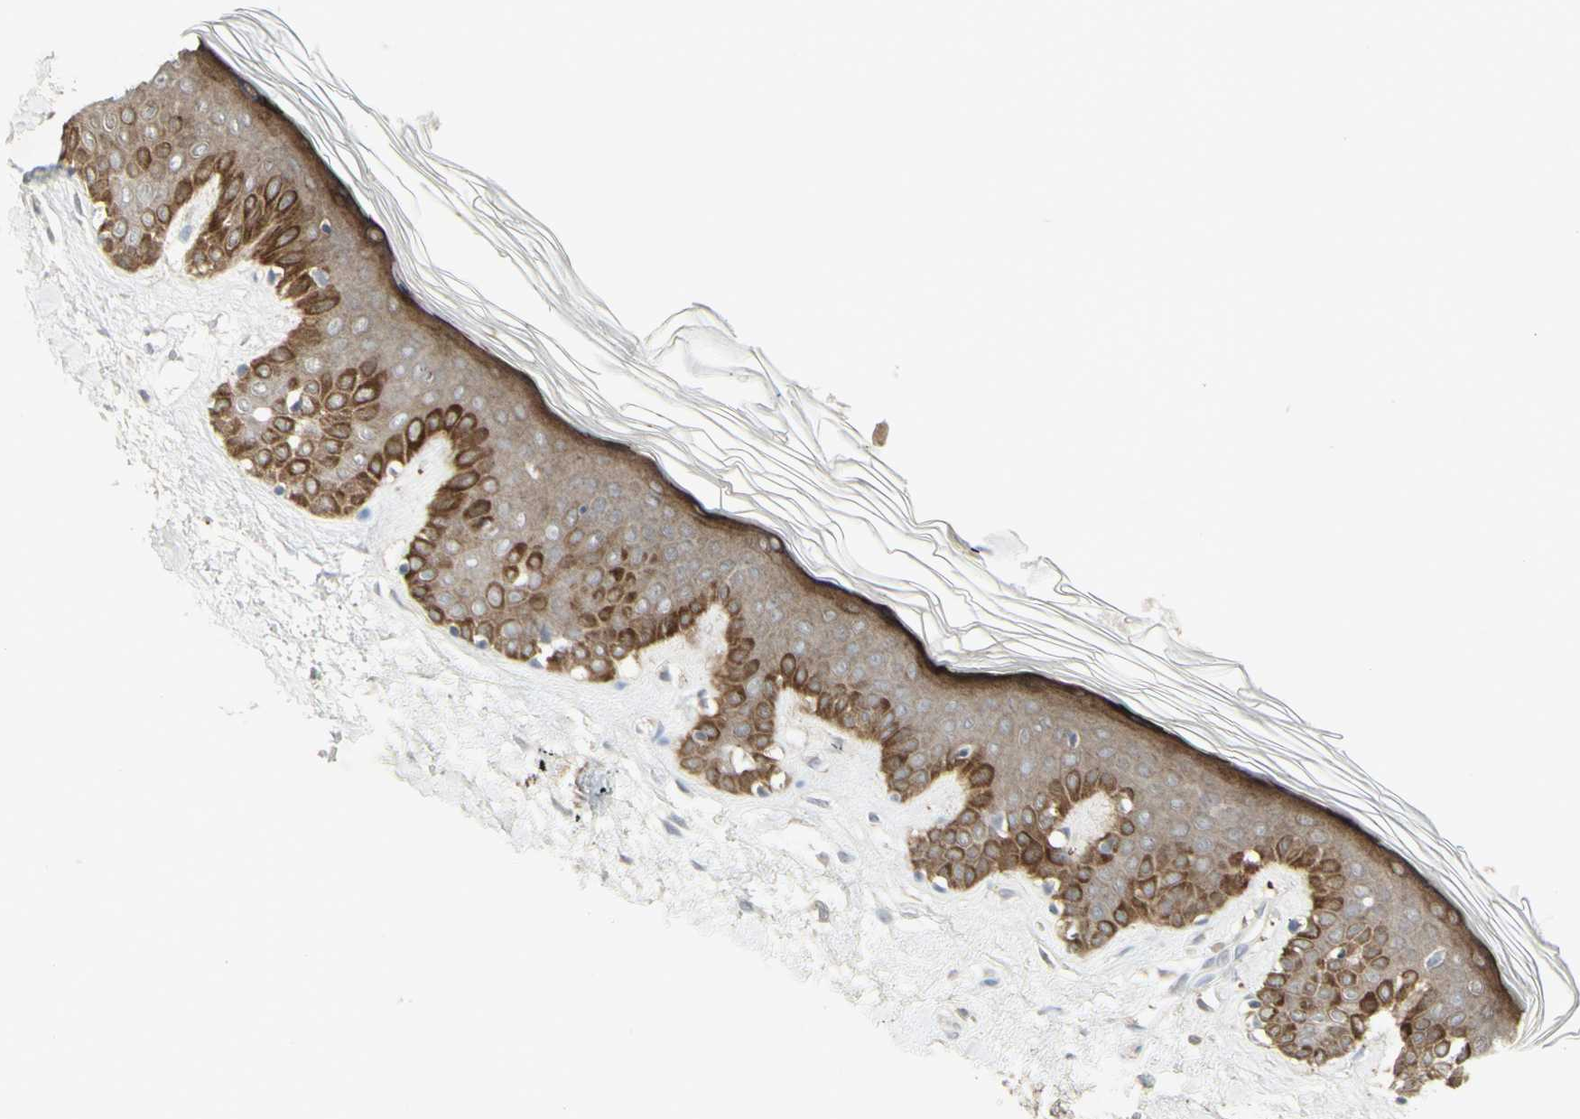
{"staining": {"intensity": "negative", "quantity": "none", "location": "none"}, "tissue": "skin", "cell_type": "Fibroblasts", "image_type": "normal", "snomed": [{"axis": "morphology", "description": "Normal tissue, NOS"}, {"axis": "topography", "description": "Skin"}], "caption": "The immunohistochemistry (IHC) micrograph has no significant positivity in fibroblasts of skin. The staining is performed using DAB brown chromogen with nuclei counter-stained in using hematoxylin.", "gene": "C1orf116", "patient": {"sex": "male", "age": 67}}